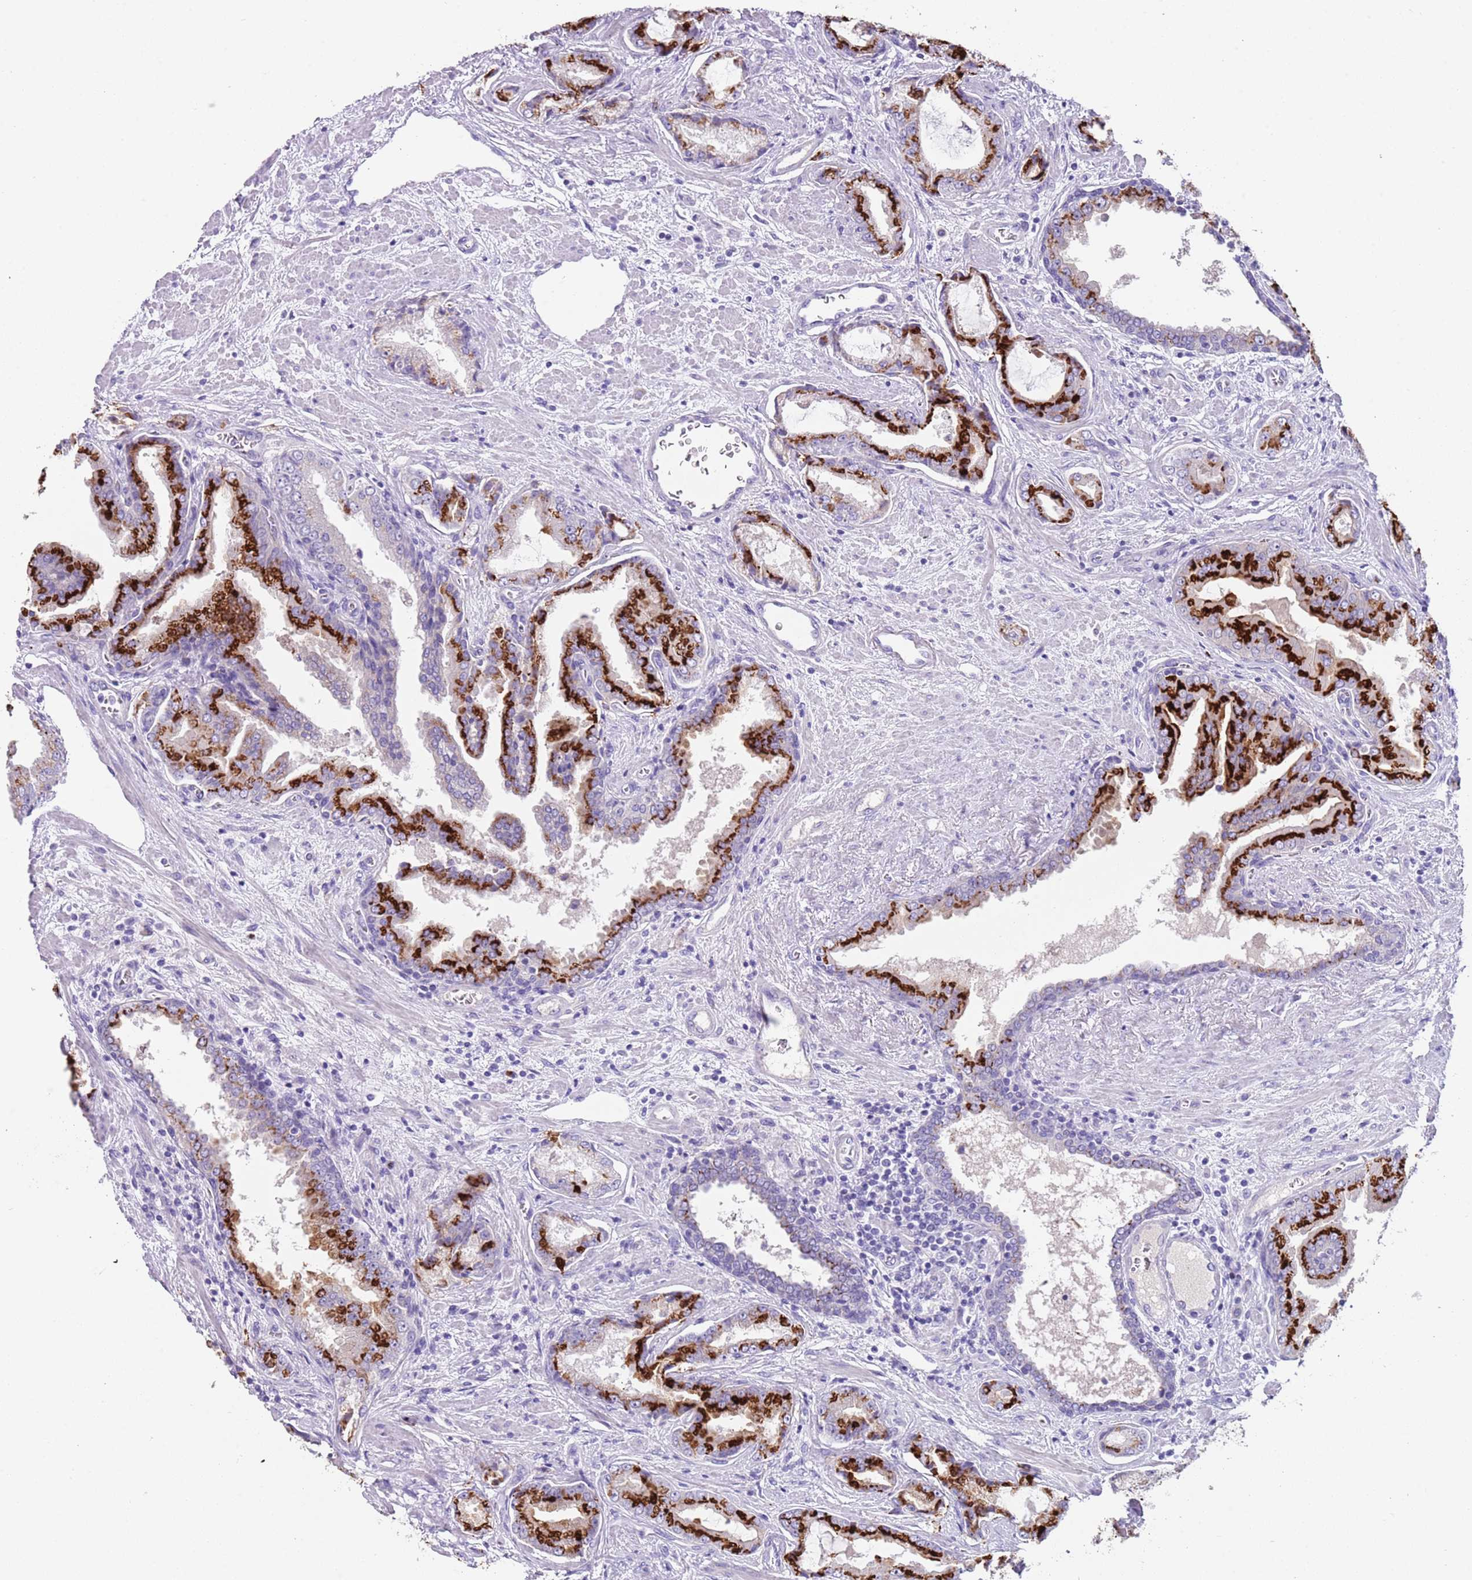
{"staining": {"intensity": "strong", "quantity": ">75%", "location": "cytoplasmic/membranous"}, "tissue": "prostate cancer", "cell_type": "Tumor cells", "image_type": "cancer", "snomed": [{"axis": "morphology", "description": "Adenocarcinoma, High grade"}, {"axis": "topography", "description": "Prostate"}], "caption": "Protein expression analysis of prostate cancer exhibits strong cytoplasmic/membranous staining in about >75% of tumor cells.", "gene": "C2CD3", "patient": {"sex": "male", "age": 68}}